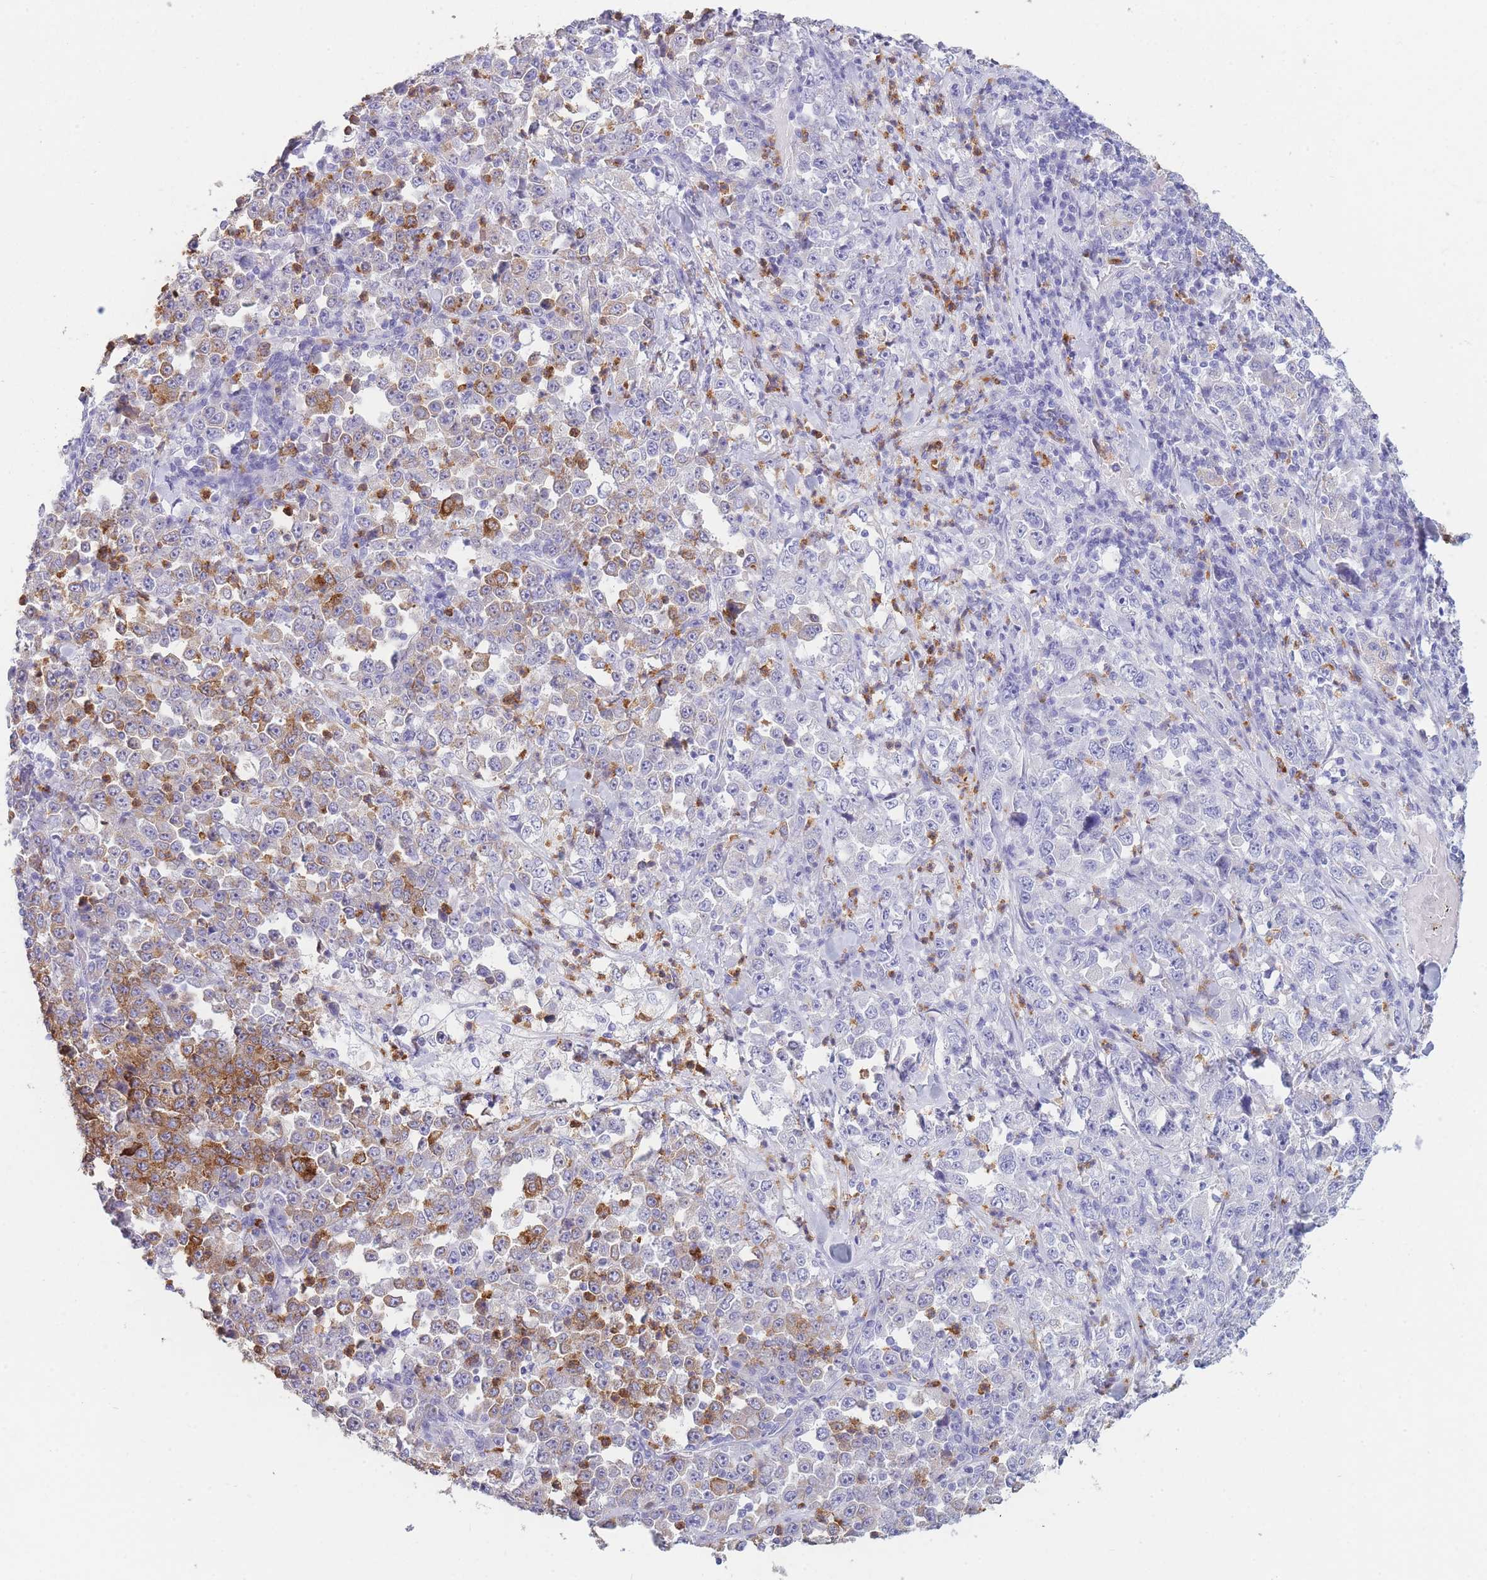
{"staining": {"intensity": "moderate", "quantity": "25%-75%", "location": "cytoplasmic/membranous"}, "tissue": "stomach cancer", "cell_type": "Tumor cells", "image_type": "cancer", "snomed": [{"axis": "morphology", "description": "Normal tissue, NOS"}, {"axis": "morphology", "description": "Adenocarcinoma, NOS"}, {"axis": "topography", "description": "Stomach, upper"}, {"axis": "topography", "description": "Stomach"}], "caption": "The micrograph reveals a brown stain indicating the presence of a protein in the cytoplasmic/membranous of tumor cells in stomach adenocarcinoma.", "gene": "ZNF627", "patient": {"sex": "male", "age": 59}}